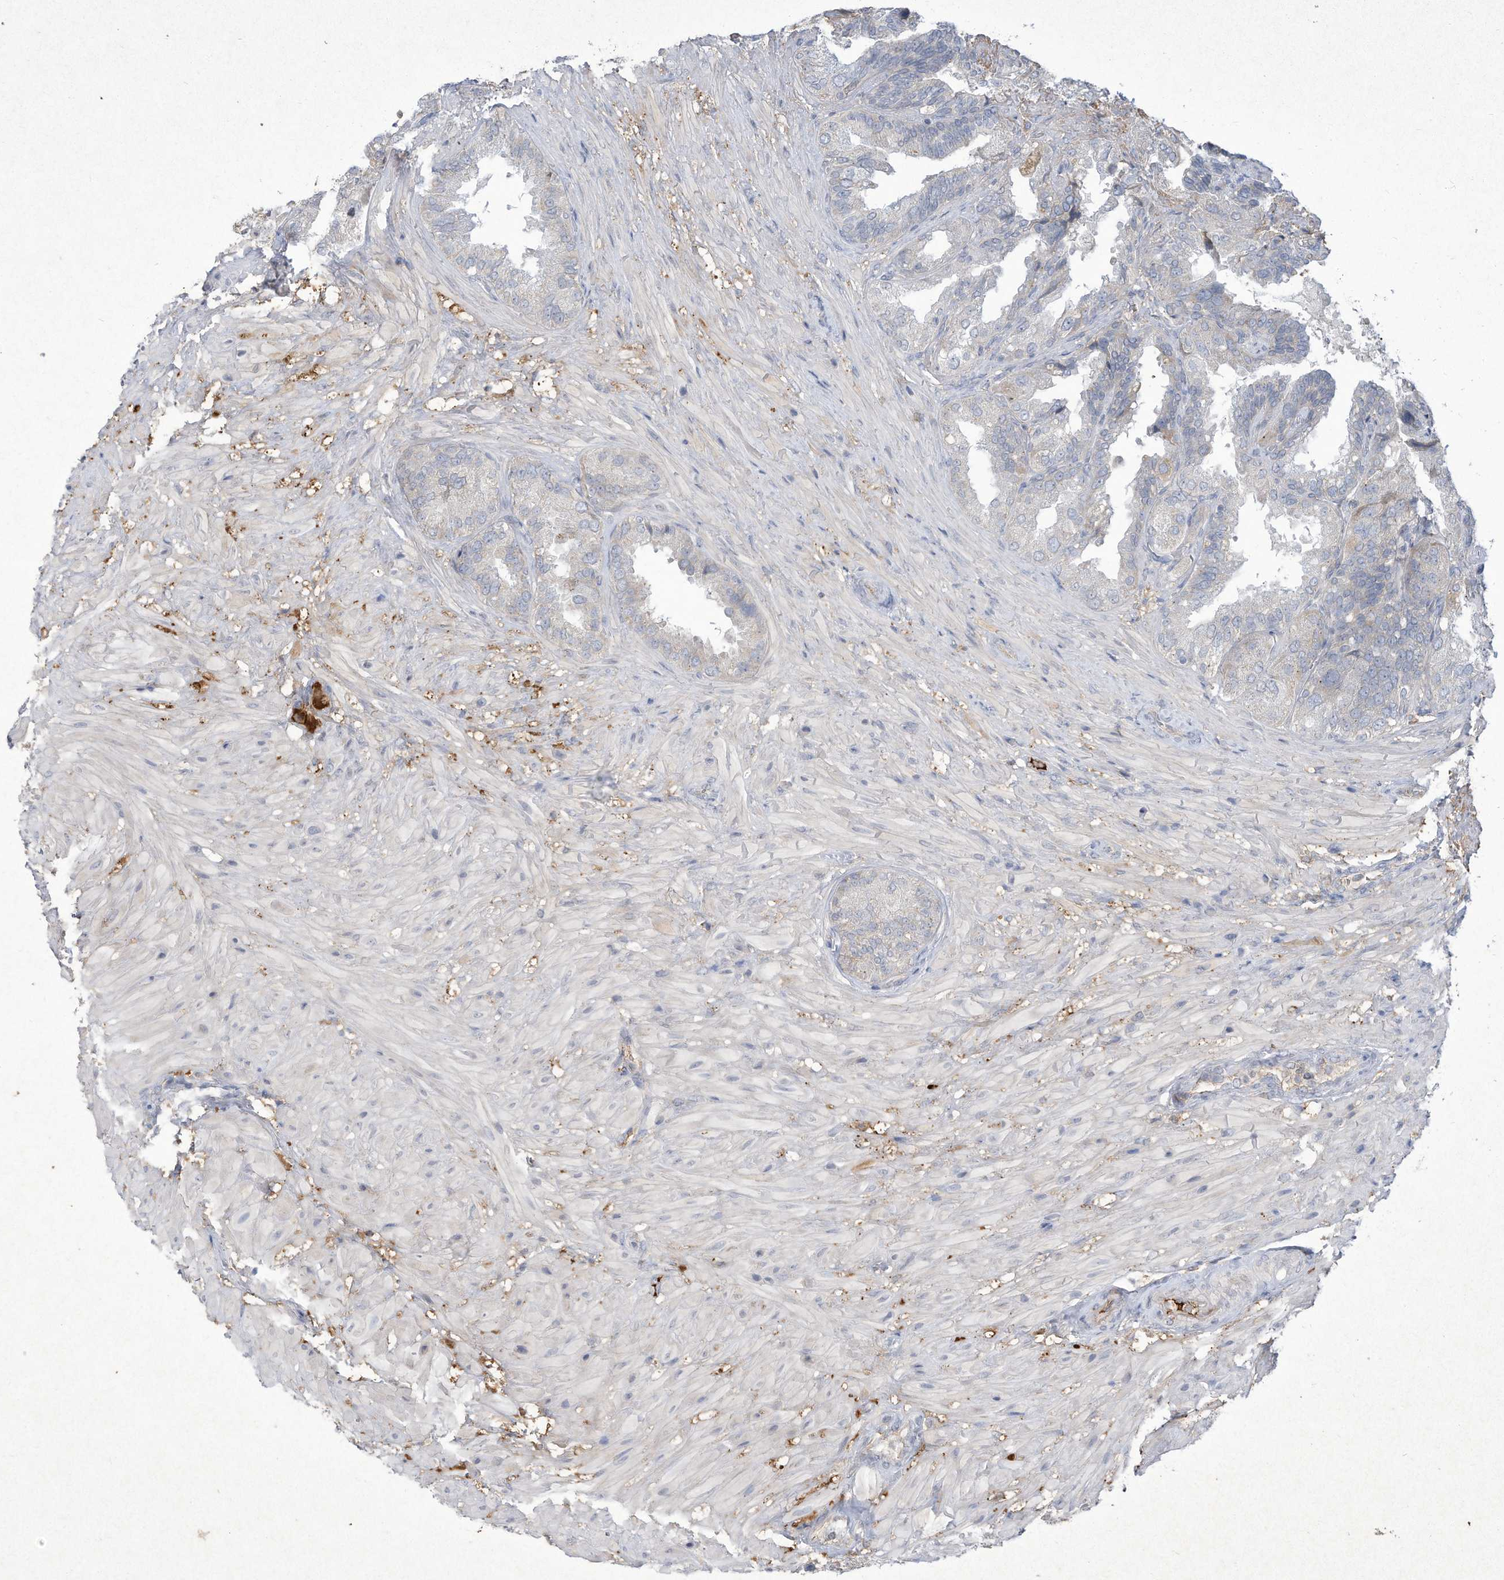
{"staining": {"intensity": "negative", "quantity": "none", "location": "none"}, "tissue": "seminal vesicle", "cell_type": "Glandular cells", "image_type": "normal", "snomed": [{"axis": "morphology", "description": "Normal tissue, NOS"}, {"axis": "topography", "description": "Seminal veicle"}, {"axis": "topography", "description": "Peripheral nerve tissue"}], "caption": "Immunohistochemistry of normal seminal vesicle exhibits no expression in glandular cells.", "gene": "HAS3", "patient": {"sex": "male", "age": 63}}